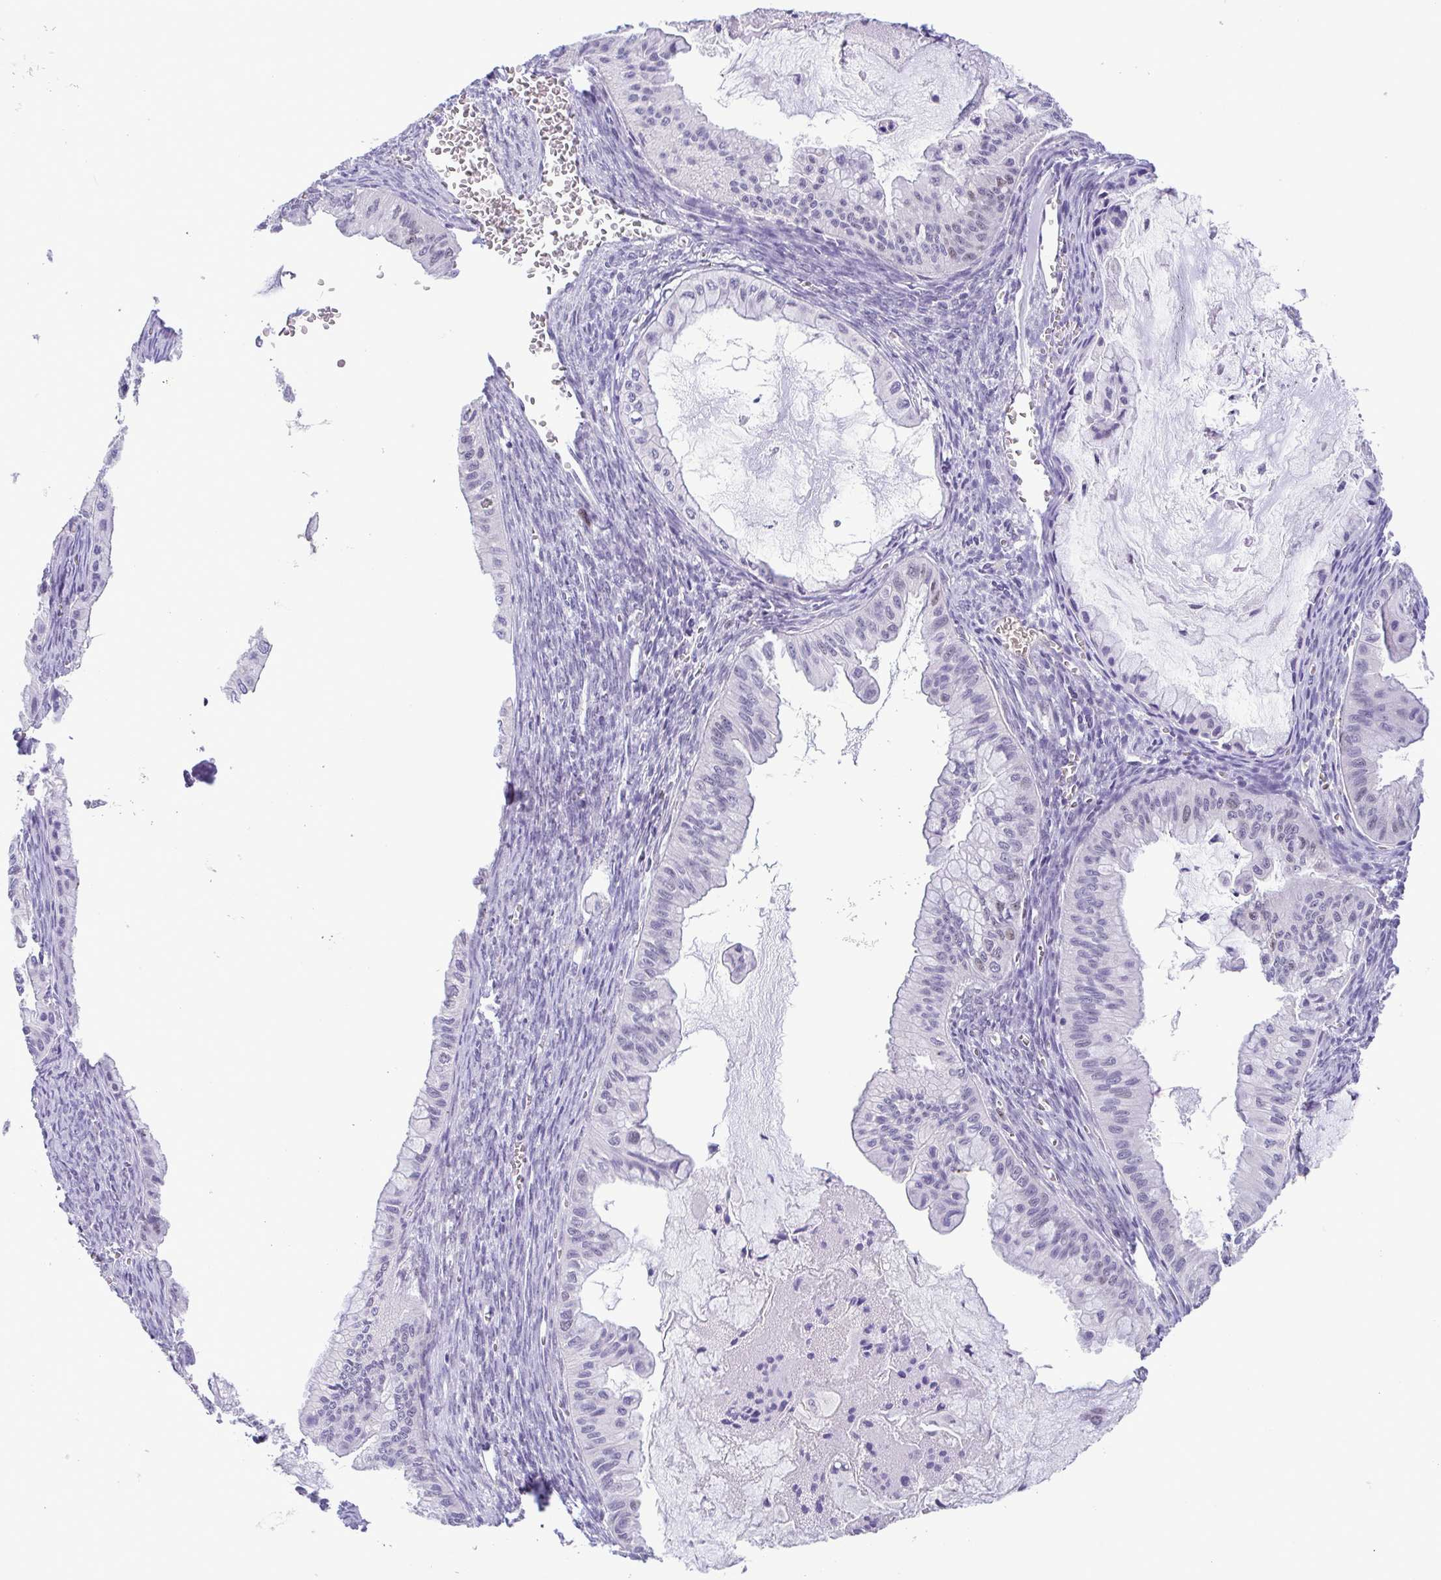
{"staining": {"intensity": "negative", "quantity": "none", "location": "none"}, "tissue": "ovarian cancer", "cell_type": "Tumor cells", "image_type": "cancer", "snomed": [{"axis": "morphology", "description": "Cystadenocarcinoma, mucinous, NOS"}, {"axis": "topography", "description": "Ovary"}], "caption": "High magnification brightfield microscopy of ovarian cancer (mucinous cystadenocarcinoma) stained with DAB (brown) and counterstained with hematoxylin (blue): tumor cells show no significant staining.", "gene": "TIPIN", "patient": {"sex": "female", "age": 72}}